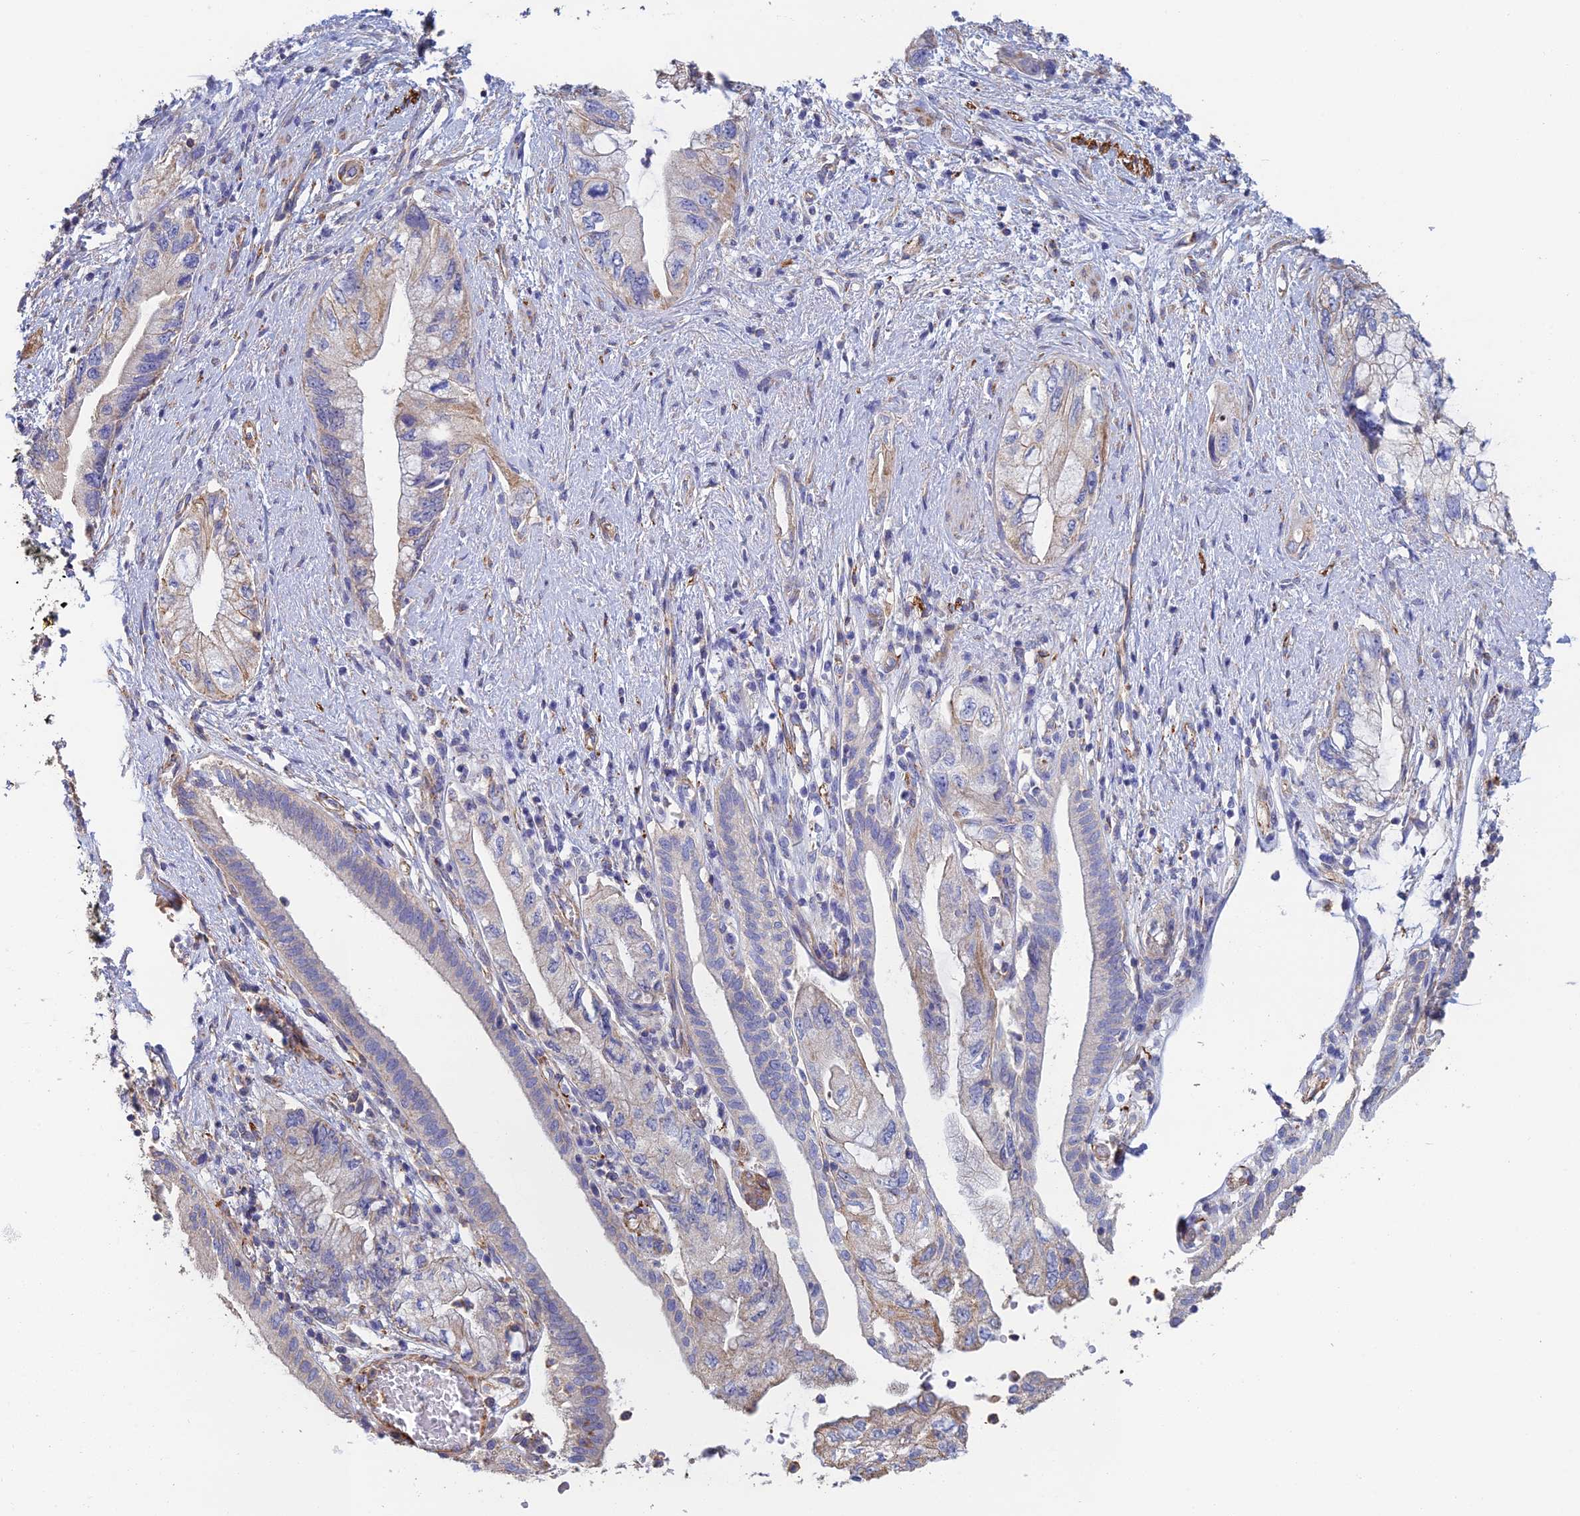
{"staining": {"intensity": "weak", "quantity": "<25%", "location": "cytoplasmic/membranous"}, "tissue": "pancreatic cancer", "cell_type": "Tumor cells", "image_type": "cancer", "snomed": [{"axis": "morphology", "description": "Adenocarcinoma, NOS"}, {"axis": "topography", "description": "Pancreas"}], "caption": "Protein analysis of adenocarcinoma (pancreatic) shows no significant expression in tumor cells.", "gene": "PCDHA5", "patient": {"sex": "female", "age": 73}}